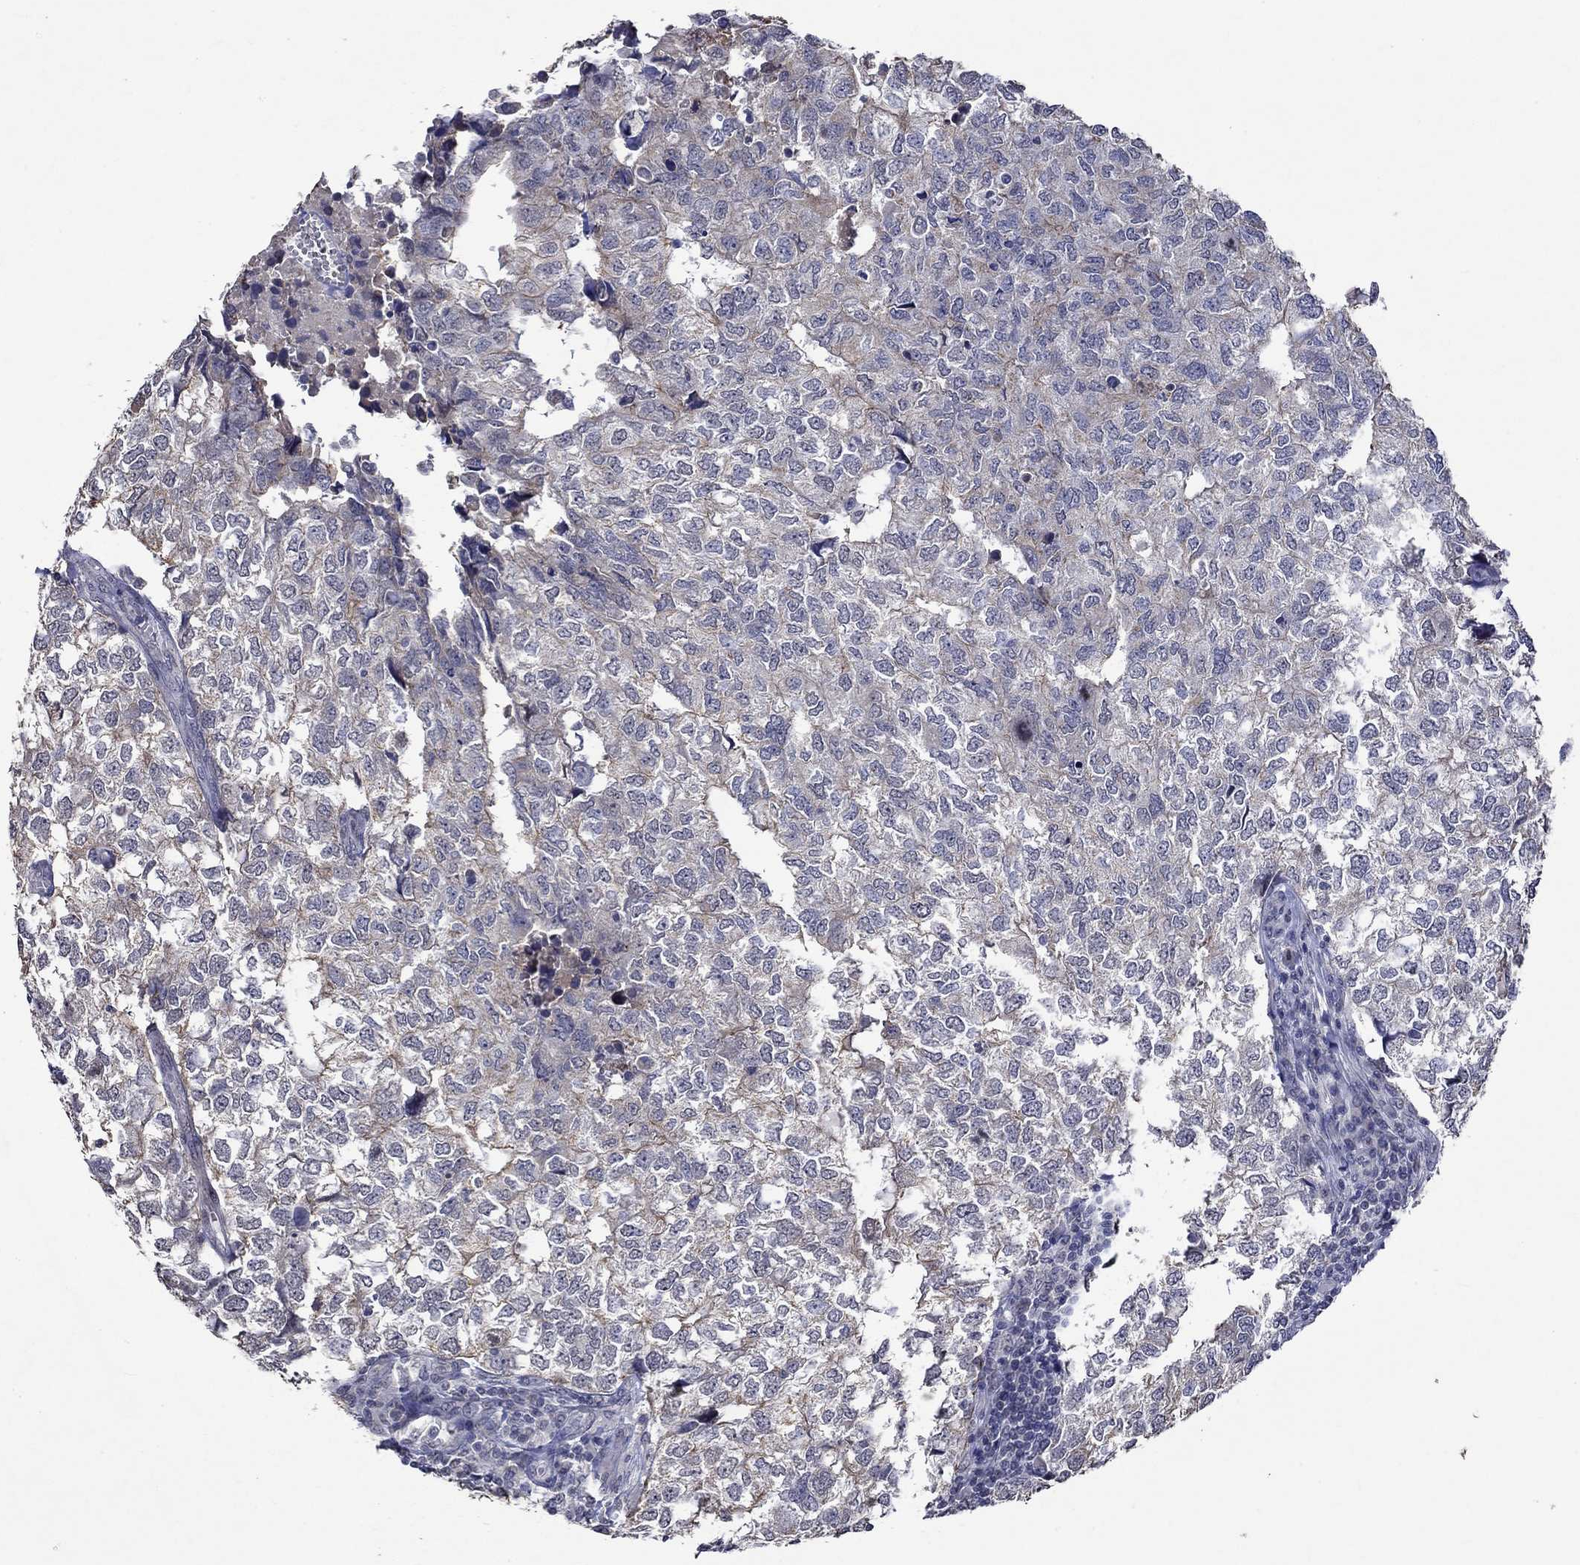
{"staining": {"intensity": "moderate", "quantity": "<25%", "location": "cytoplasmic/membranous"}, "tissue": "breast cancer", "cell_type": "Tumor cells", "image_type": "cancer", "snomed": [{"axis": "morphology", "description": "Duct carcinoma"}, {"axis": "topography", "description": "Breast"}], "caption": "Immunohistochemical staining of infiltrating ductal carcinoma (breast) reveals low levels of moderate cytoplasmic/membranous protein positivity in approximately <25% of tumor cells. The staining was performed using DAB (3,3'-diaminobenzidine) to visualize the protein expression in brown, while the nuclei were stained in blue with hematoxylin (Magnification: 20x).", "gene": "DDX3Y", "patient": {"sex": "female", "age": 30}}